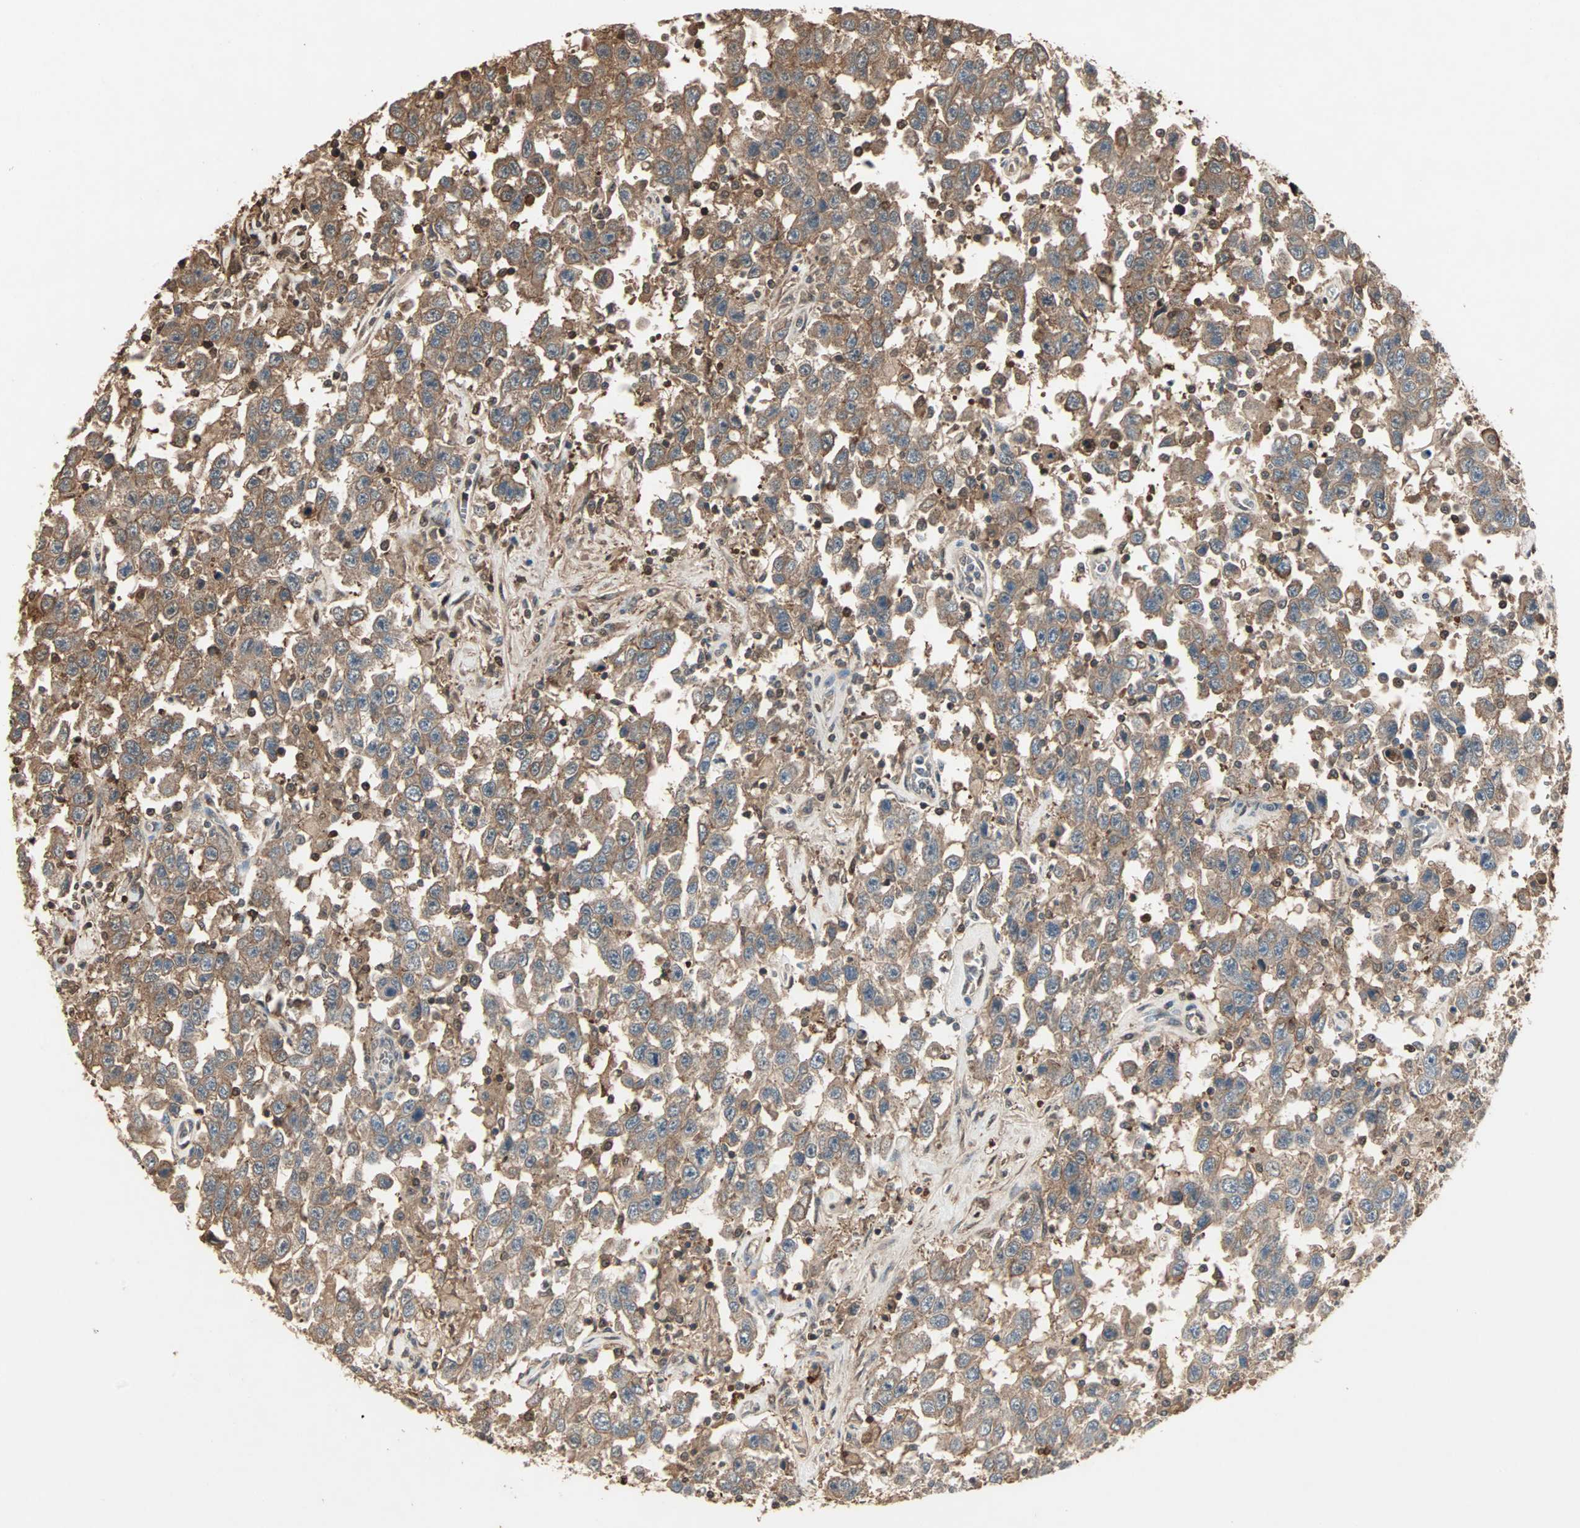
{"staining": {"intensity": "moderate", "quantity": ">75%", "location": "cytoplasmic/membranous"}, "tissue": "testis cancer", "cell_type": "Tumor cells", "image_type": "cancer", "snomed": [{"axis": "morphology", "description": "Seminoma, NOS"}, {"axis": "topography", "description": "Testis"}], "caption": "Moderate cytoplasmic/membranous protein positivity is appreciated in about >75% of tumor cells in seminoma (testis).", "gene": "DRG2", "patient": {"sex": "male", "age": 41}}